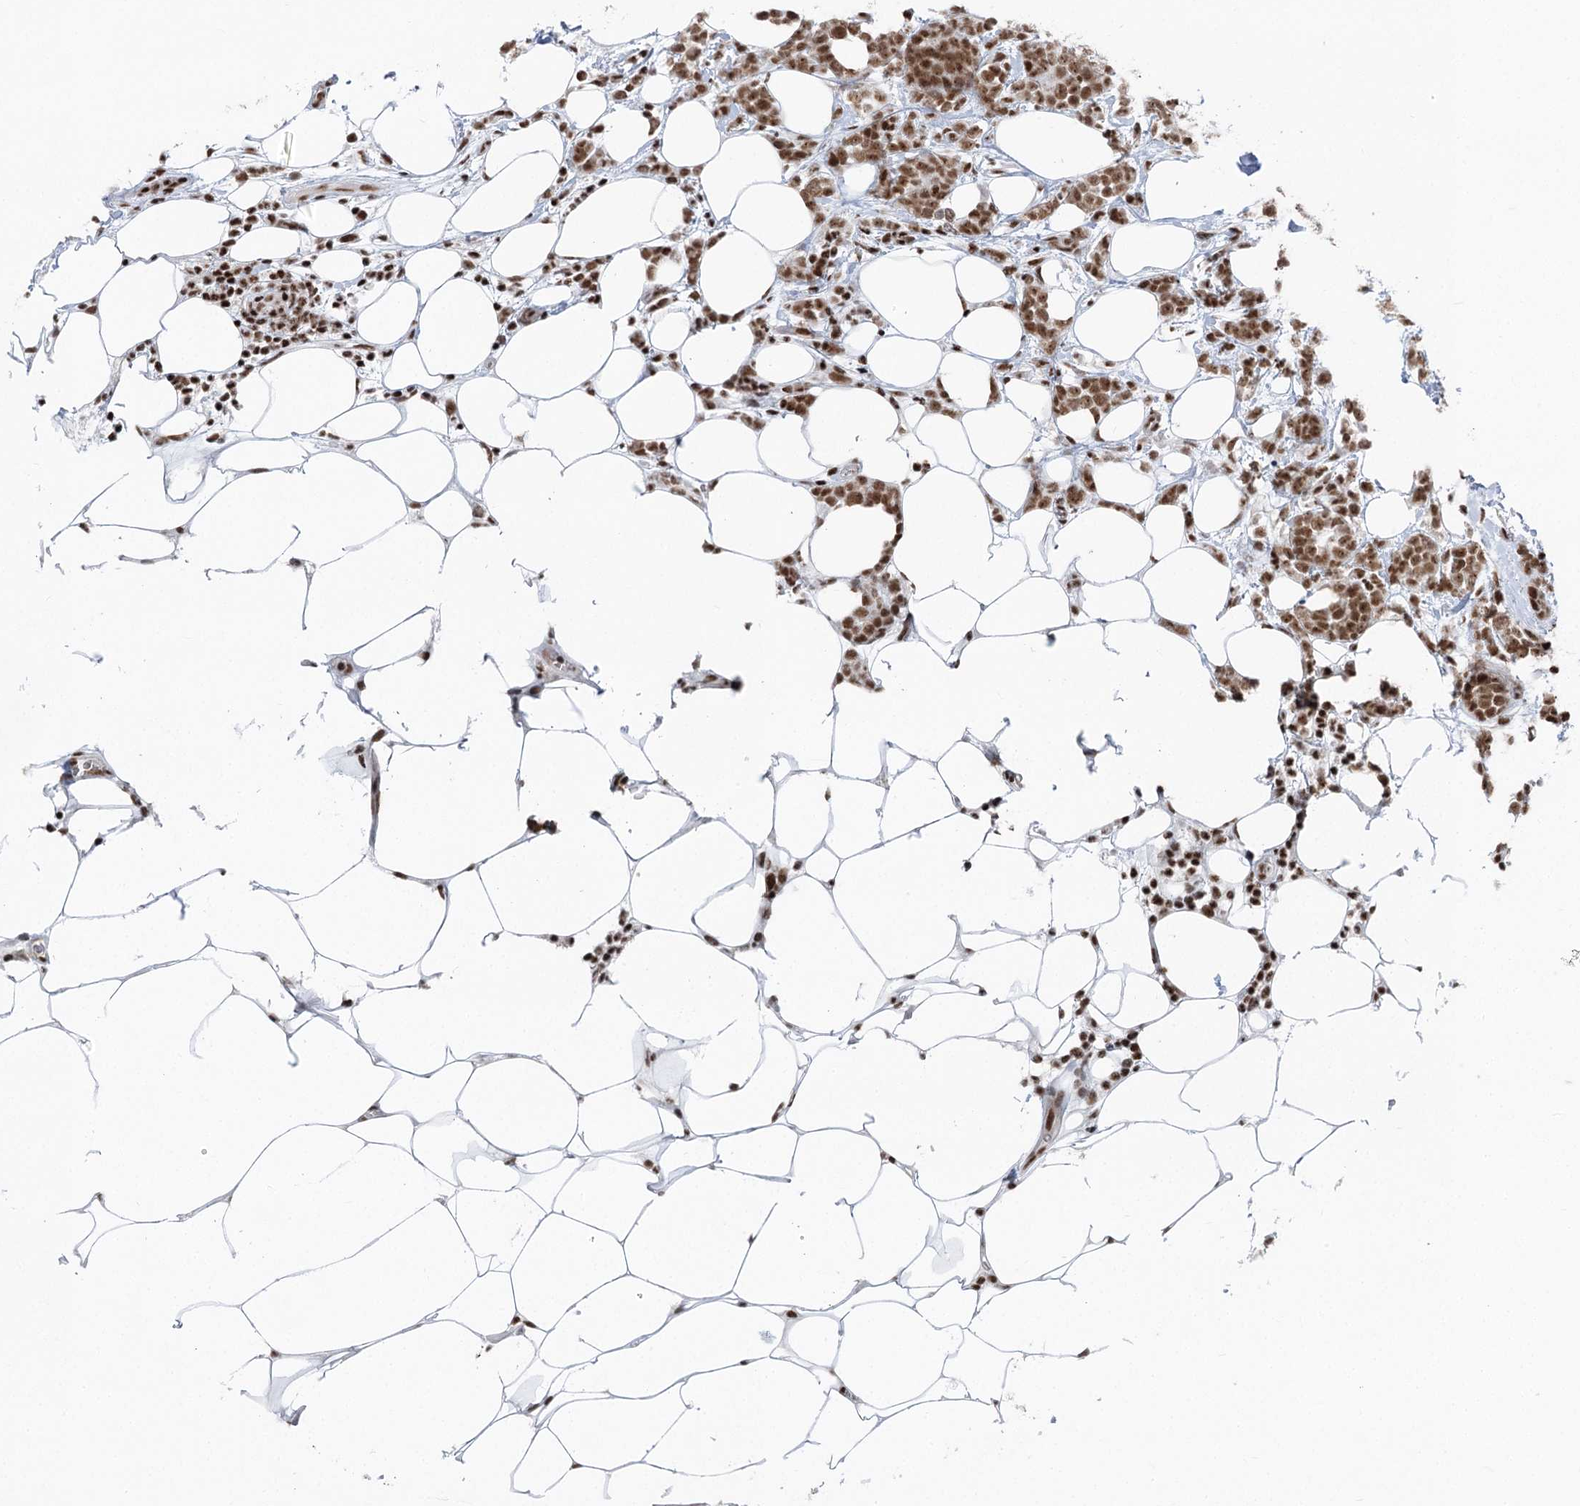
{"staining": {"intensity": "strong", "quantity": ">75%", "location": "cytoplasmic/membranous,nuclear"}, "tissue": "breast cancer", "cell_type": "Tumor cells", "image_type": "cancer", "snomed": [{"axis": "morphology", "description": "Lobular carcinoma"}, {"axis": "topography", "description": "Breast"}], "caption": "Human breast lobular carcinoma stained with a brown dye shows strong cytoplasmic/membranous and nuclear positive positivity in approximately >75% of tumor cells.", "gene": "CGGBP1", "patient": {"sex": "female", "age": 58}}